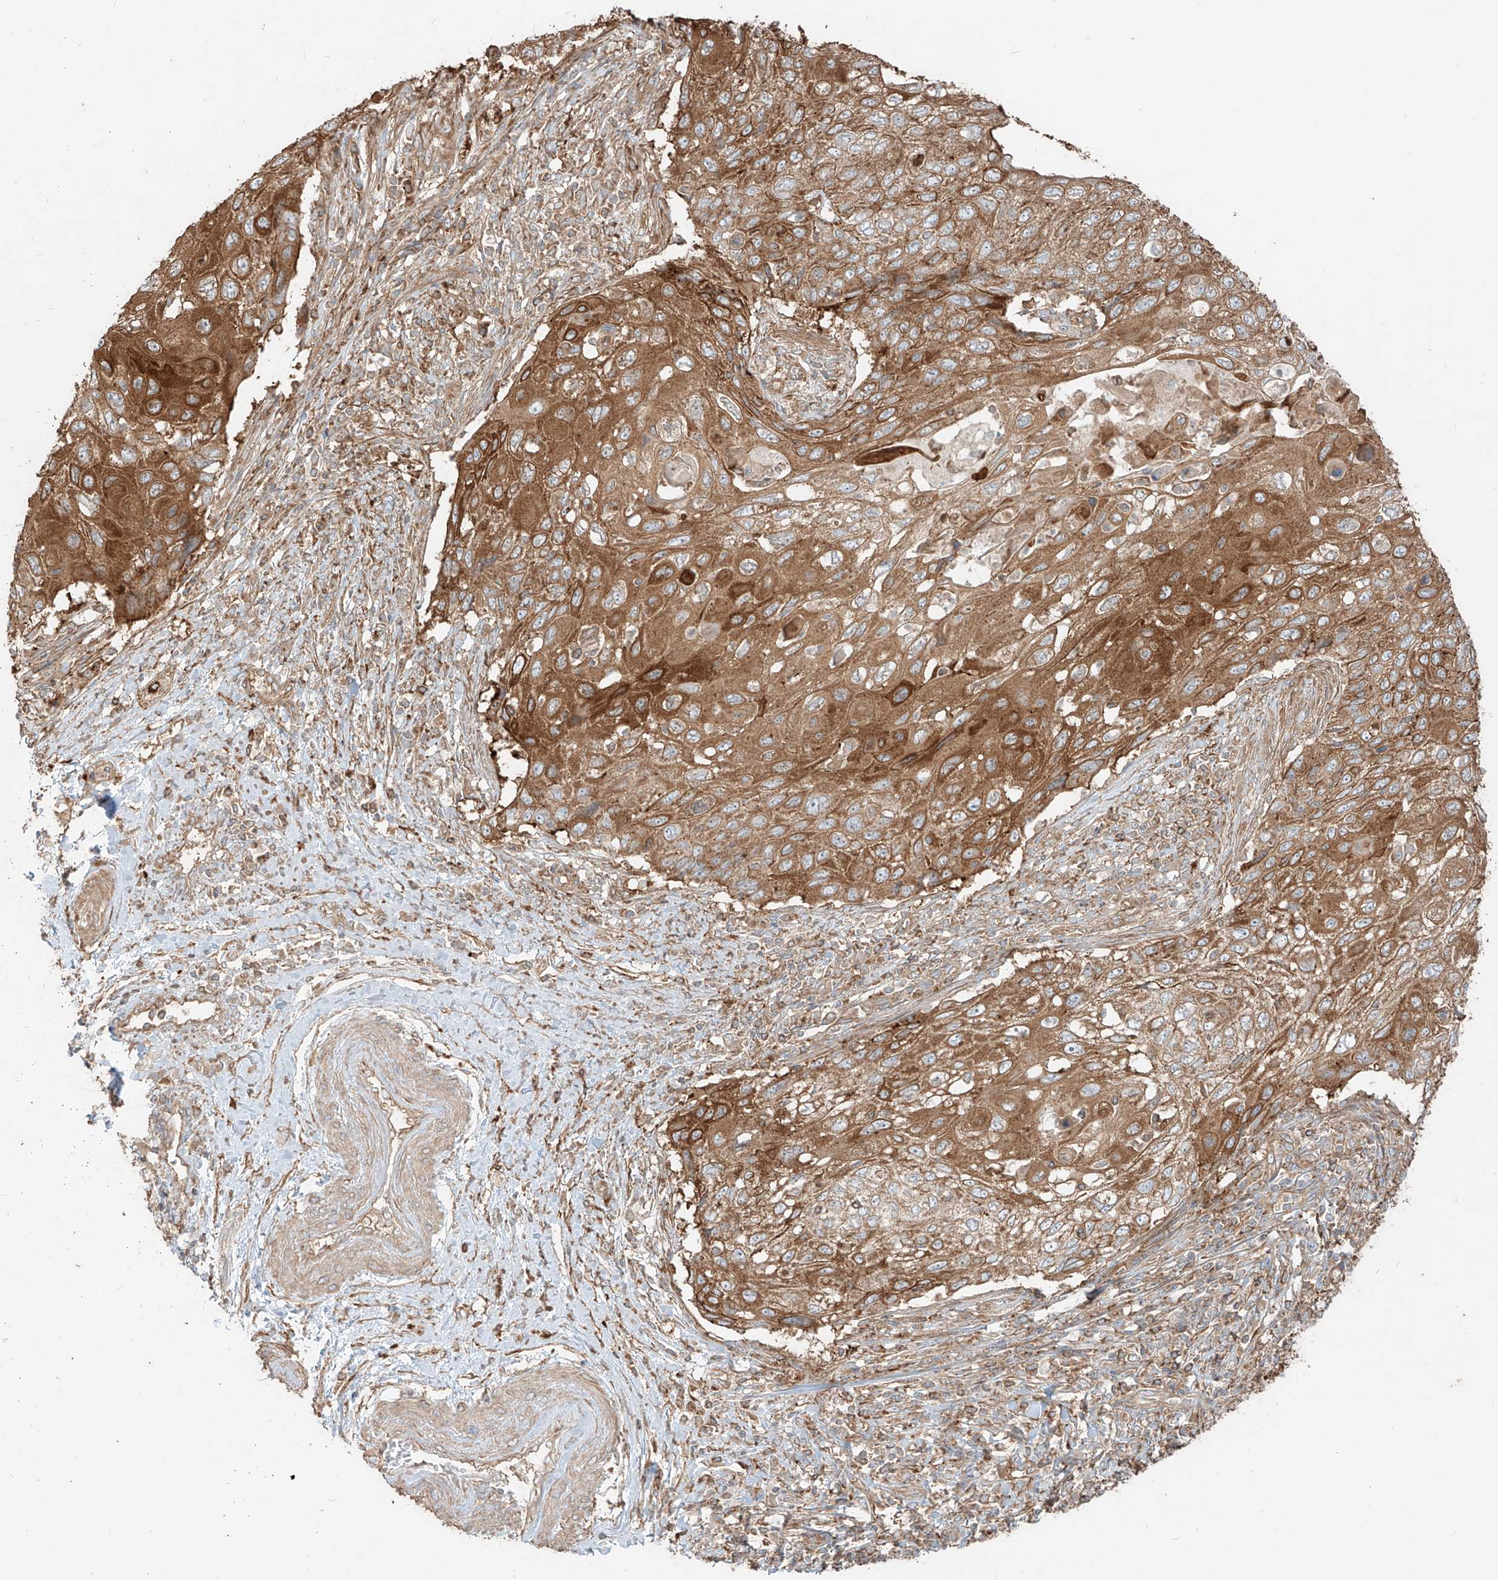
{"staining": {"intensity": "strong", "quantity": ">75%", "location": "cytoplasmic/membranous"}, "tissue": "cervical cancer", "cell_type": "Tumor cells", "image_type": "cancer", "snomed": [{"axis": "morphology", "description": "Squamous cell carcinoma, NOS"}, {"axis": "topography", "description": "Cervix"}], "caption": "Protein expression analysis of human squamous cell carcinoma (cervical) reveals strong cytoplasmic/membranous positivity in about >75% of tumor cells. (brown staining indicates protein expression, while blue staining denotes nuclei).", "gene": "CCDC115", "patient": {"sex": "female", "age": 70}}